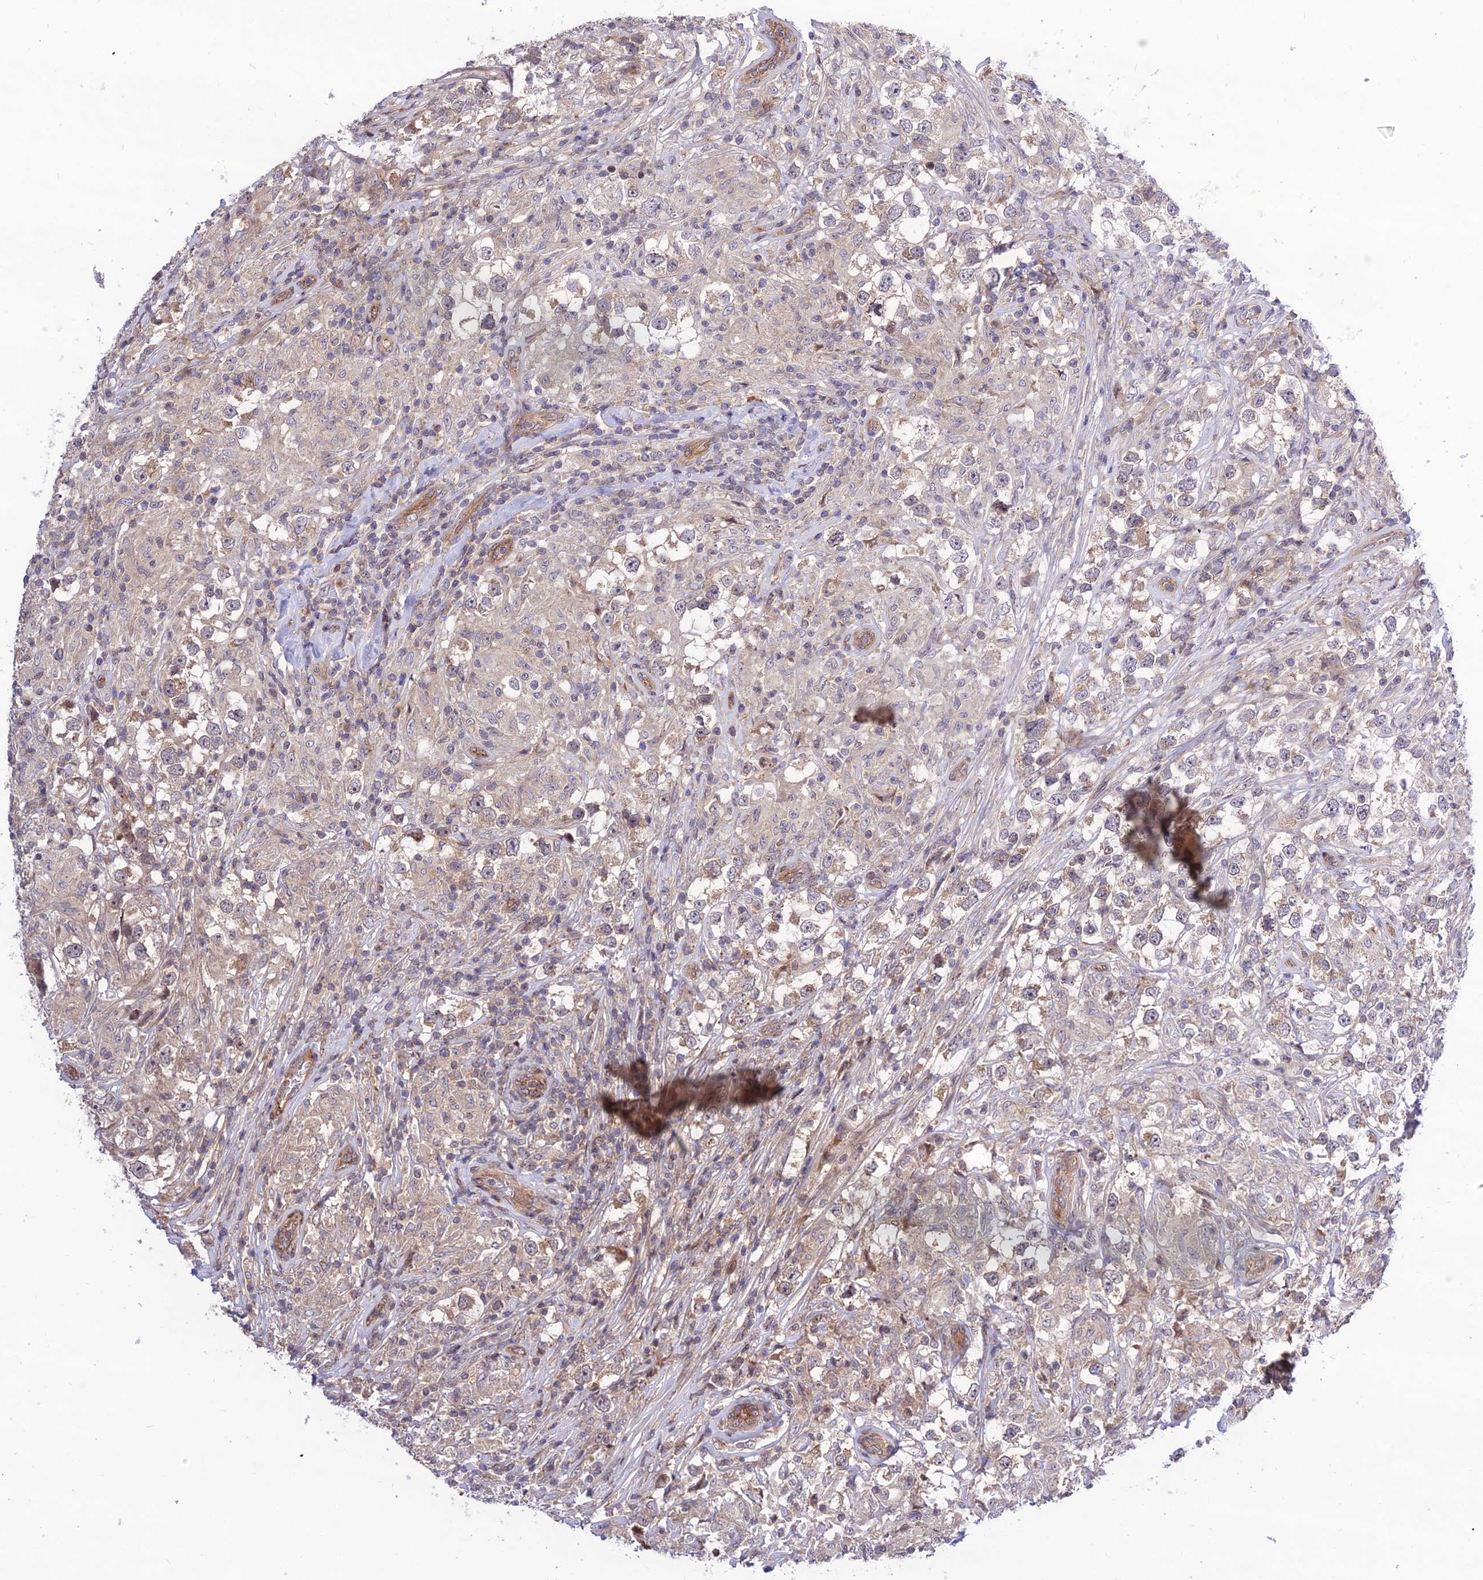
{"staining": {"intensity": "weak", "quantity": "25%-75%", "location": "cytoplasmic/membranous"}, "tissue": "testis cancer", "cell_type": "Tumor cells", "image_type": "cancer", "snomed": [{"axis": "morphology", "description": "Seminoma, NOS"}, {"axis": "topography", "description": "Testis"}], "caption": "Immunohistochemical staining of testis cancer (seminoma) reveals weak cytoplasmic/membranous protein staining in approximately 25%-75% of tumor cells.", "gene": "SMG6", "patient": {"sex": "male", "age": 46}}